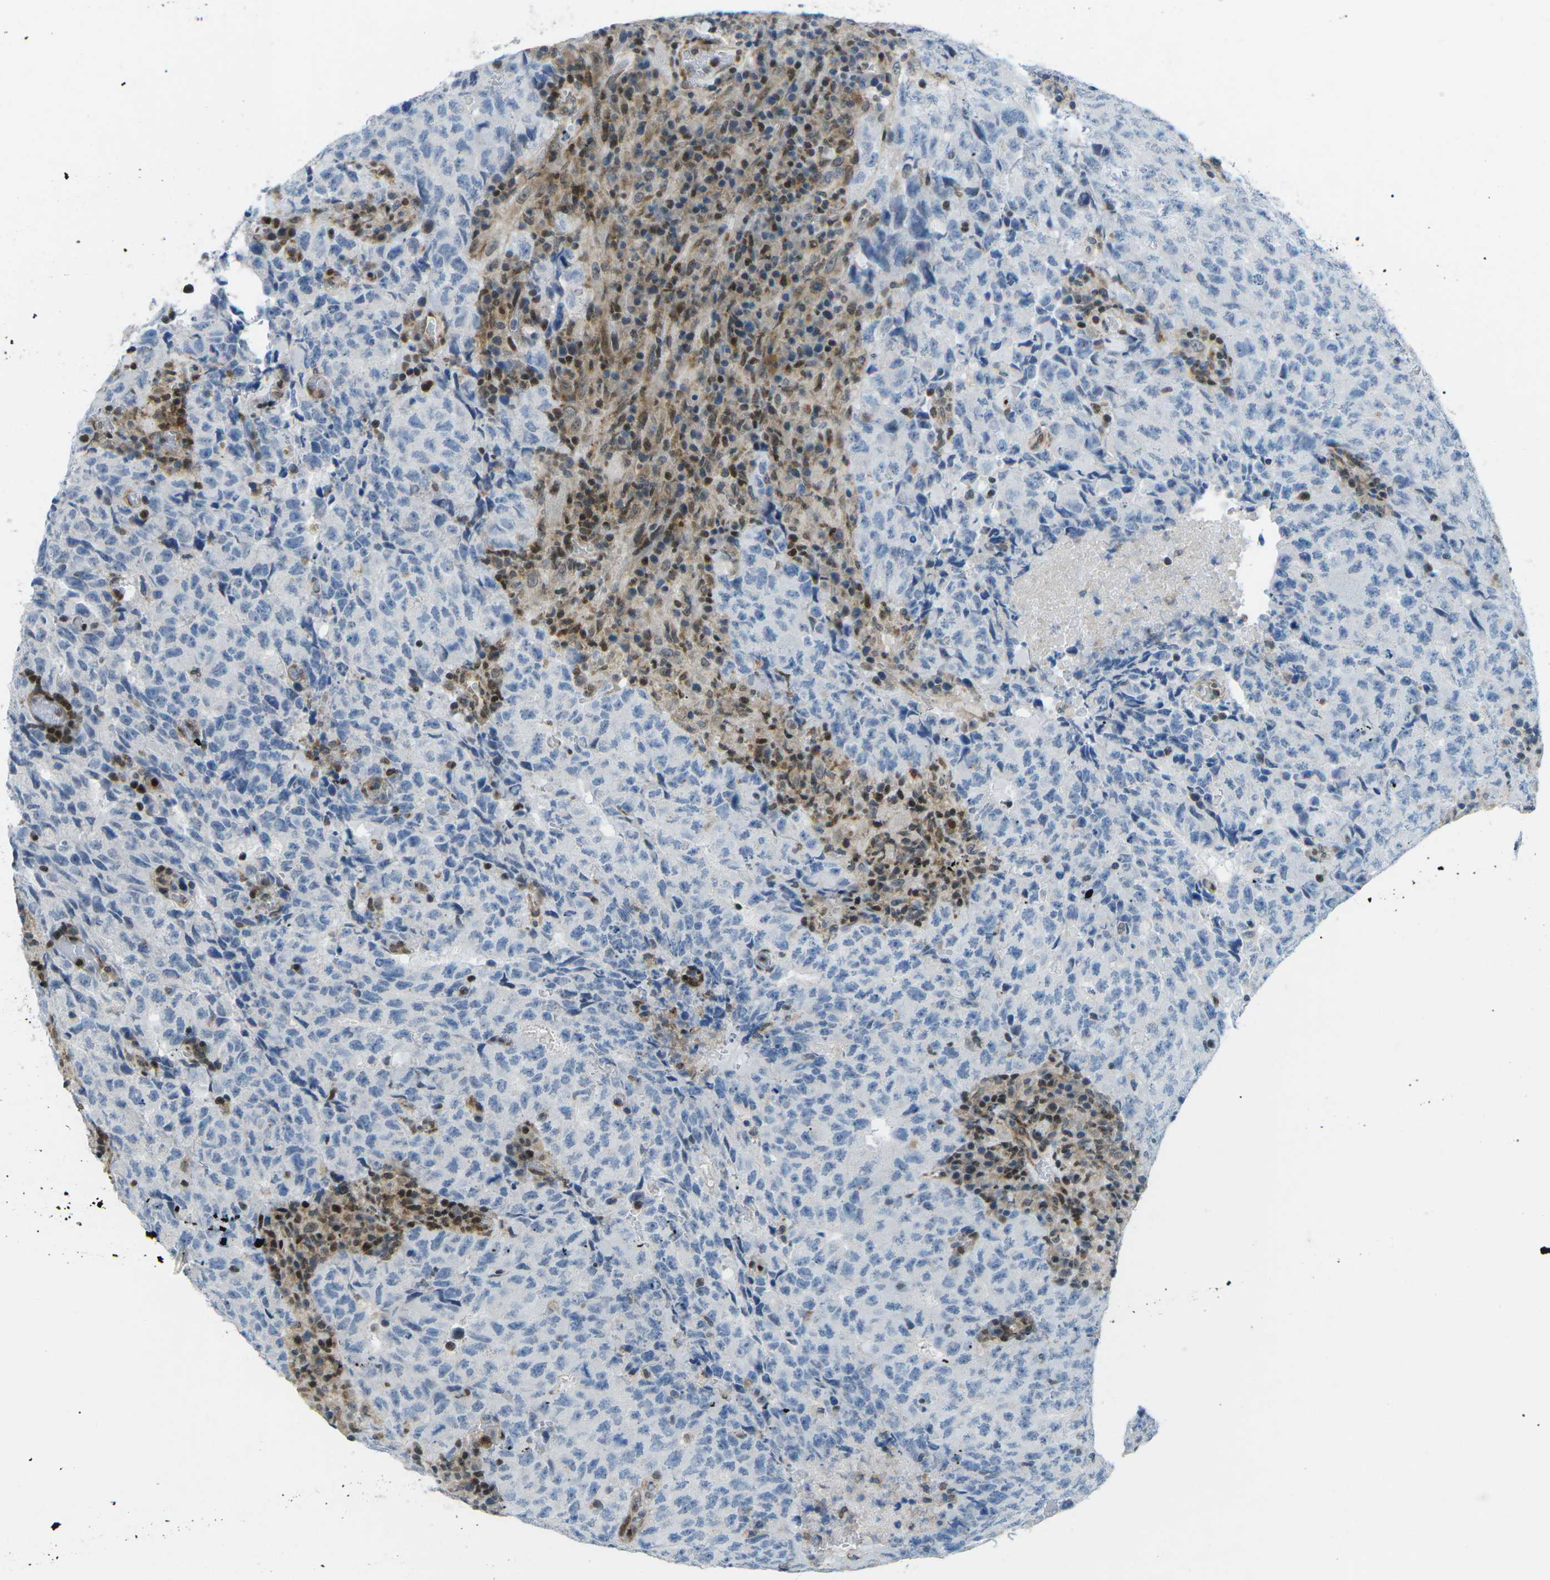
{"staining": {"intensity": "negative", "quantity": "none", "location": "none"}, "tissue": "testis cancer", "cell_type": "Tumor cells", "image_type": "cancer", "snomed": [{"axis": "morphology", "description": "Necrosis, NOS"}, {"axis": "morphology", "description": "Carcinoma, Embryonal, NOS"}, {"axis": "topography", "description": "Testis"}], "caption": "Tumor cells are negative for protein expression in human testis embryonal carcinoma. The staining is performed using DAB brown chromogen with nuclei counter-stained in using hematoxylin.", "gene": "MBNL1", "patient": {"sex": "male", "age": 19}}